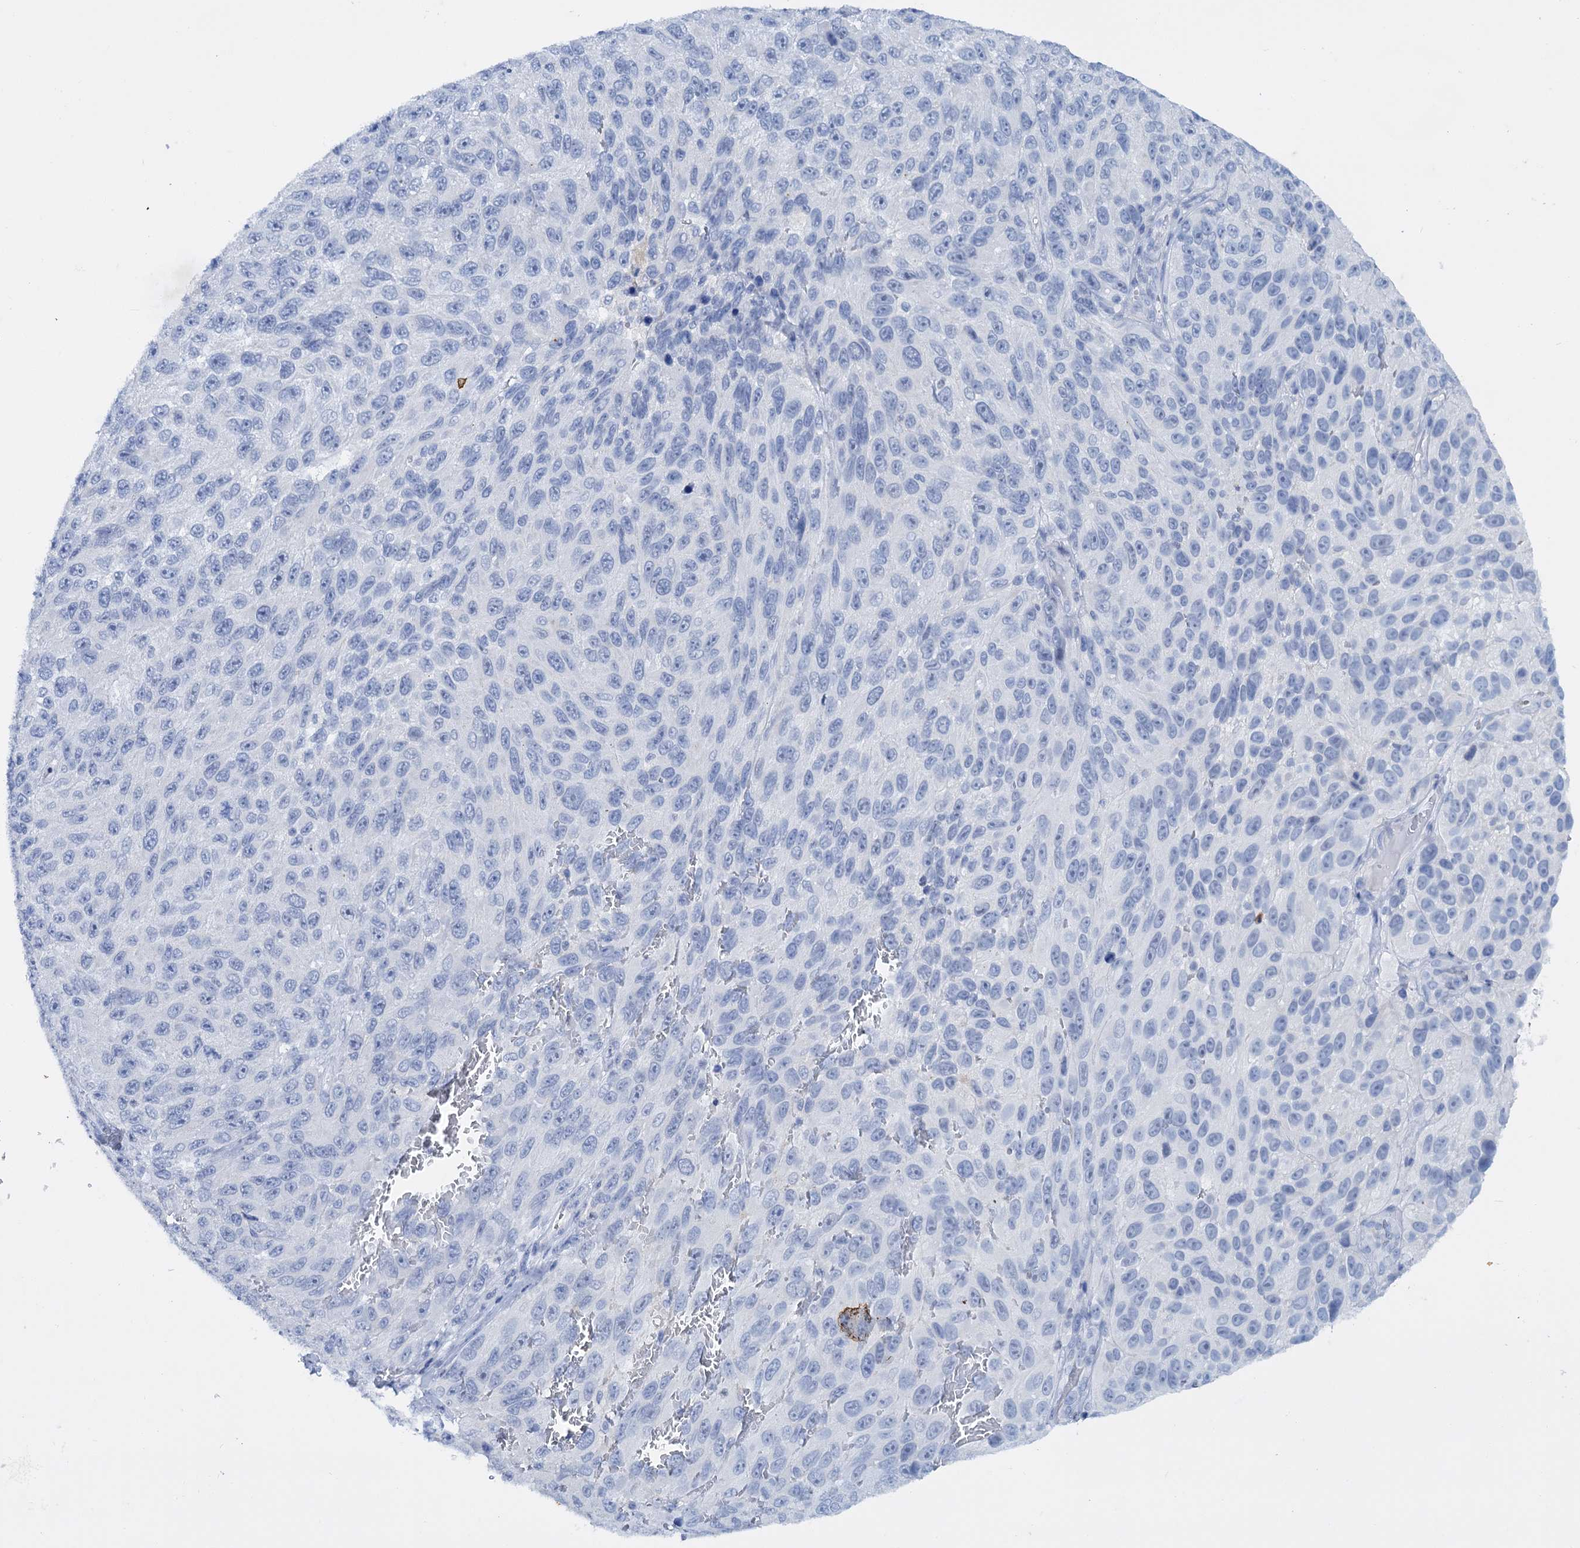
{"staining": {"intensity": "negative", "quantity": "none", "location": "none"}, "tissue": "melanoma", "cell_type": "Tumor cells", "image_type": "cancer", "snomed": [{"axis": "morphology", "description": "Normal tissue, NOS"}, {"axis": "morphology", "description": "Malignant melanoma, NOS"}, {"axis": "topography", "description": "Skin"}], "caption": "Tumor cells are negative for protein expression in human melanoma. (IHC, brightfield microscopy, high magnification).", "gene": "FAAP20", "patient": {"sex": "female", "age": 96}}